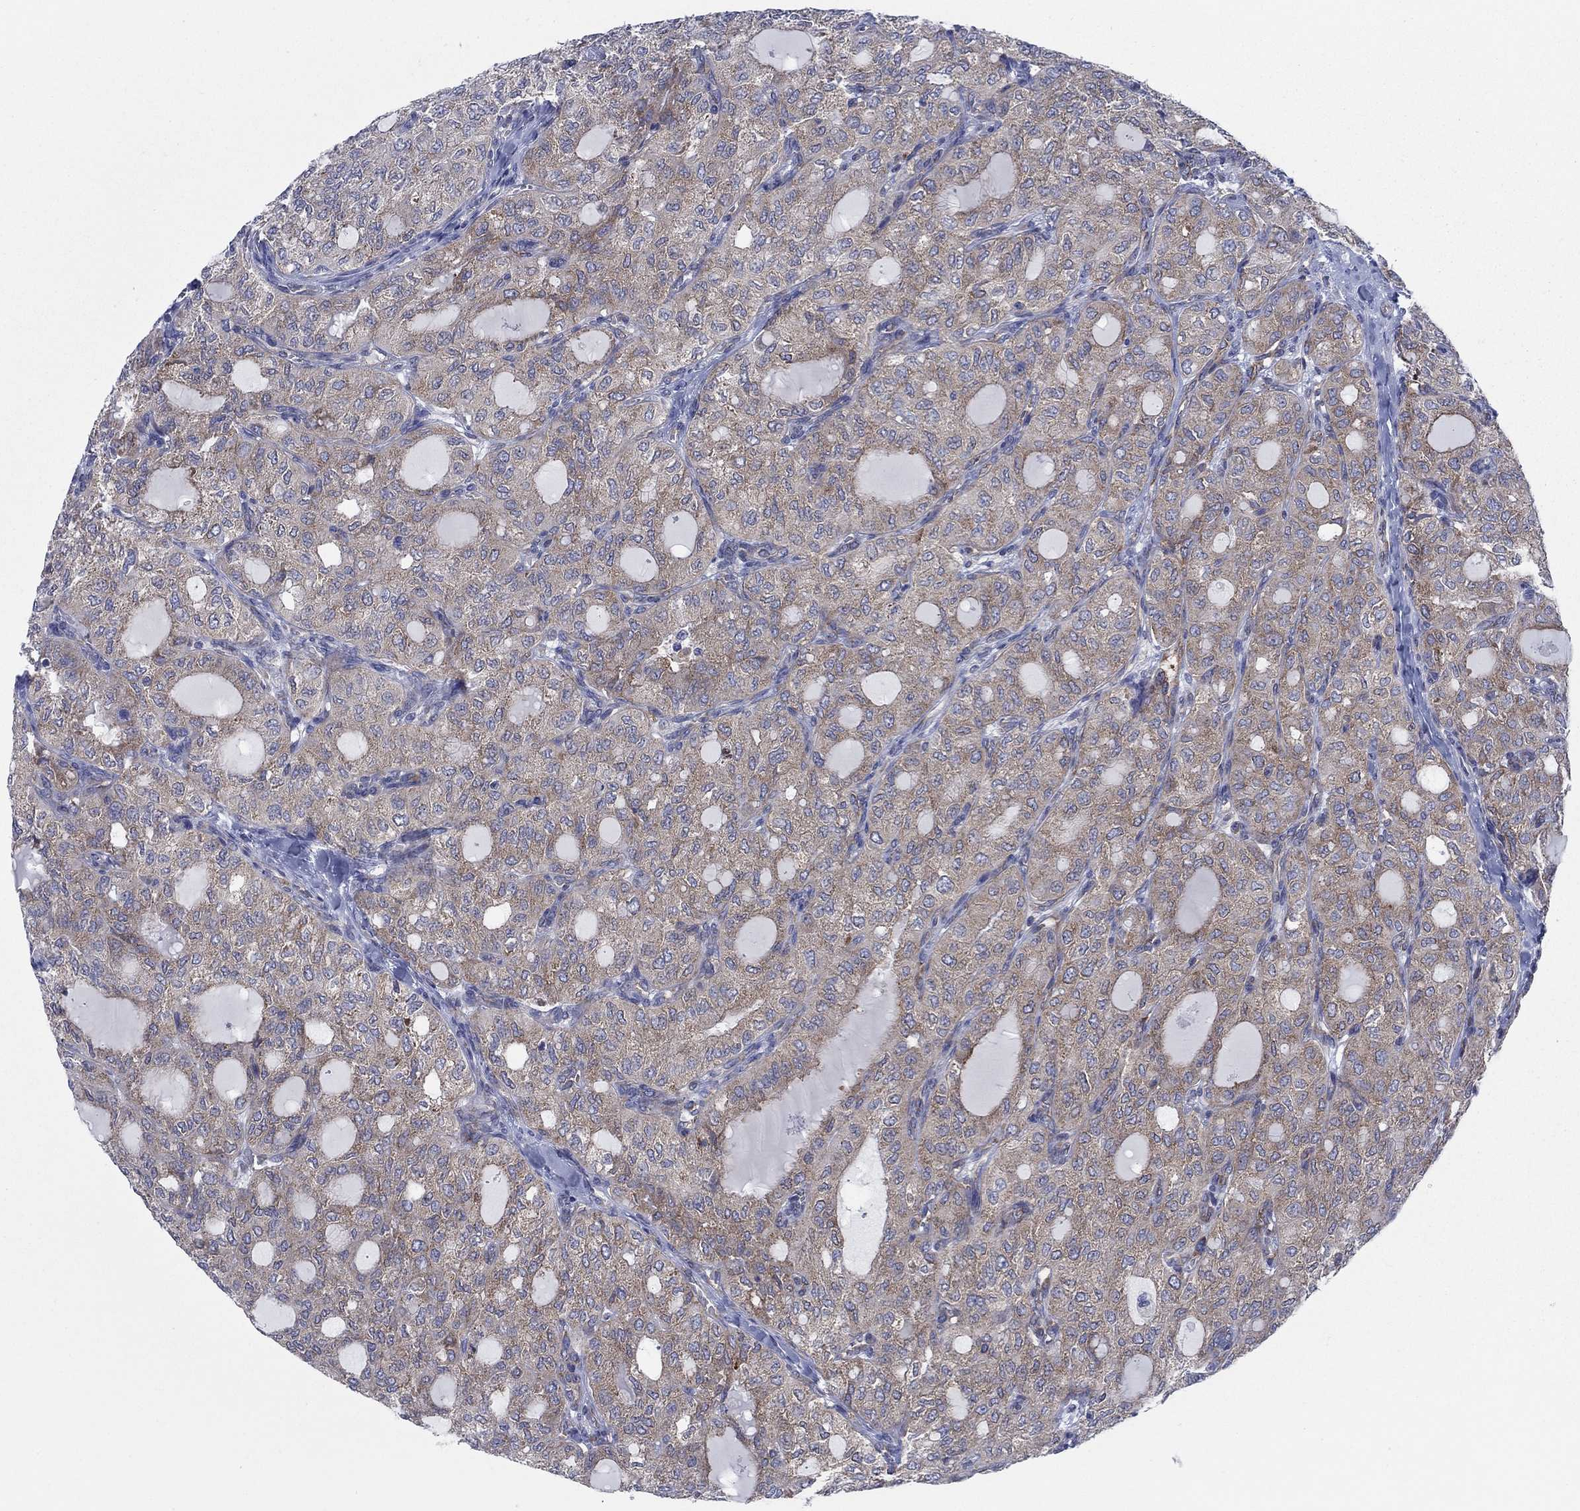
{"staining": {"intensity": "weak", "quantity": ">75%", "location": "cytoplasmic/membranous"}, "tissue": "thyroid cancer", "cell_type": "Tumor cells", "image_type": "cancer", "snomed": [{"axis": "morphology", "description": "Follicular adenoma carcinoma, NOS"}, {"axis": "topography", "description": "Thyroid gland"}], "caption": "Immunohistochemical staining of thyroid cancer shows low levels of weak cytoplasmic/membranous expression in approximately >75% of tumor cells. The staining was performed using DAB to visualize the protein expression in brown, while the nuclei were stained in blue with hematoxylin (Magnification: 20x).", "gene": "TMEM59", "patient": {"sex": "male", "age": 75}}